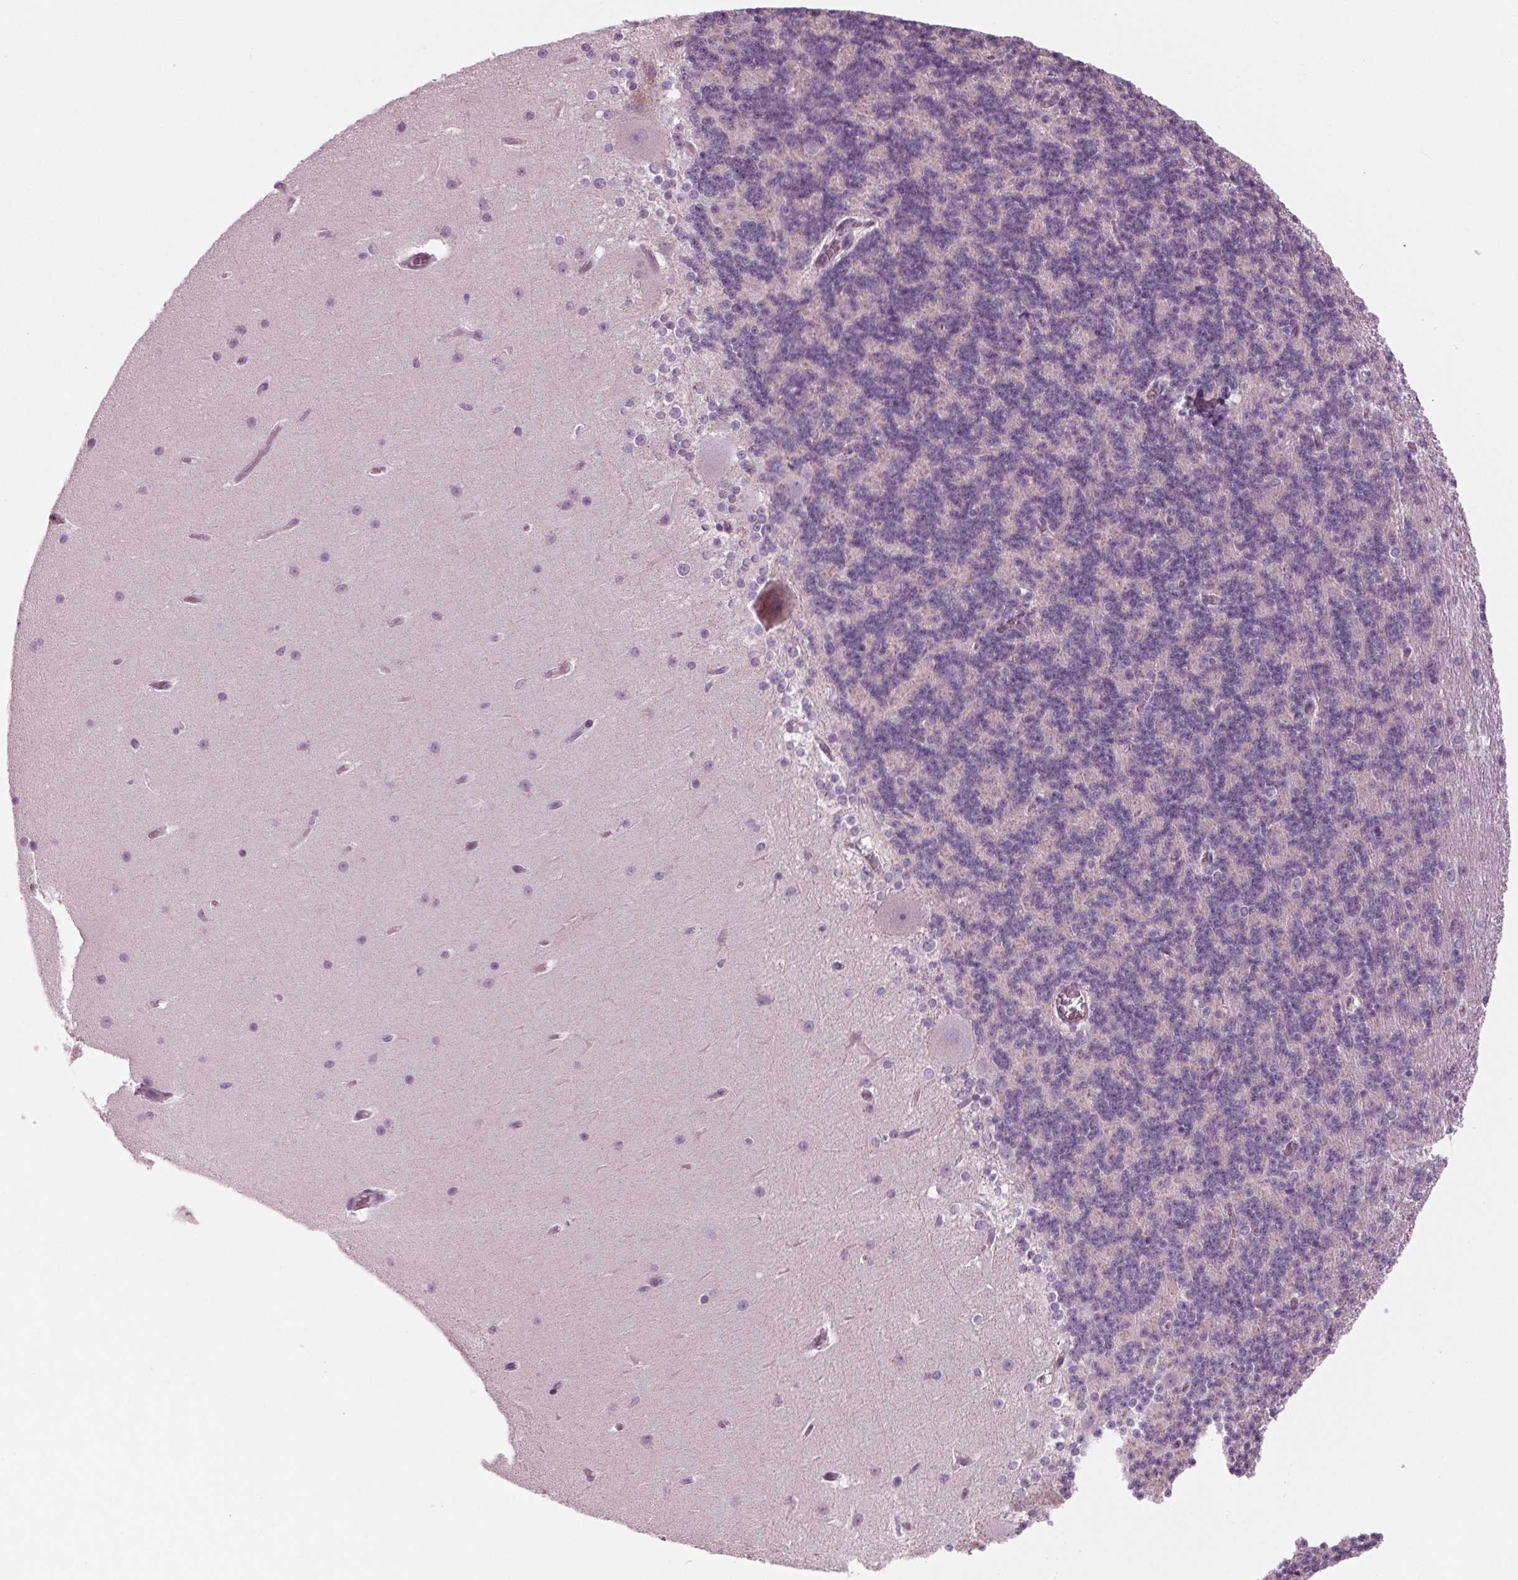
{"staining": {"intensity": "negative", "quantity": "none", "location": "none"}, "tissue": "cerebellum", "cell_type": "Cells in granular layer", "image_type": "normal", "snomed": [{"axis": "morphology", "description": "Normal tissue, NOS"}, {"axis": "topography", "description": "Cerebellum"}], "caption": "The micrograph reveals no significant expression in cells in granular layer of cerebellum.", "gene": "CYP3A43", "patient": {"sex": "female", "age": 19}}